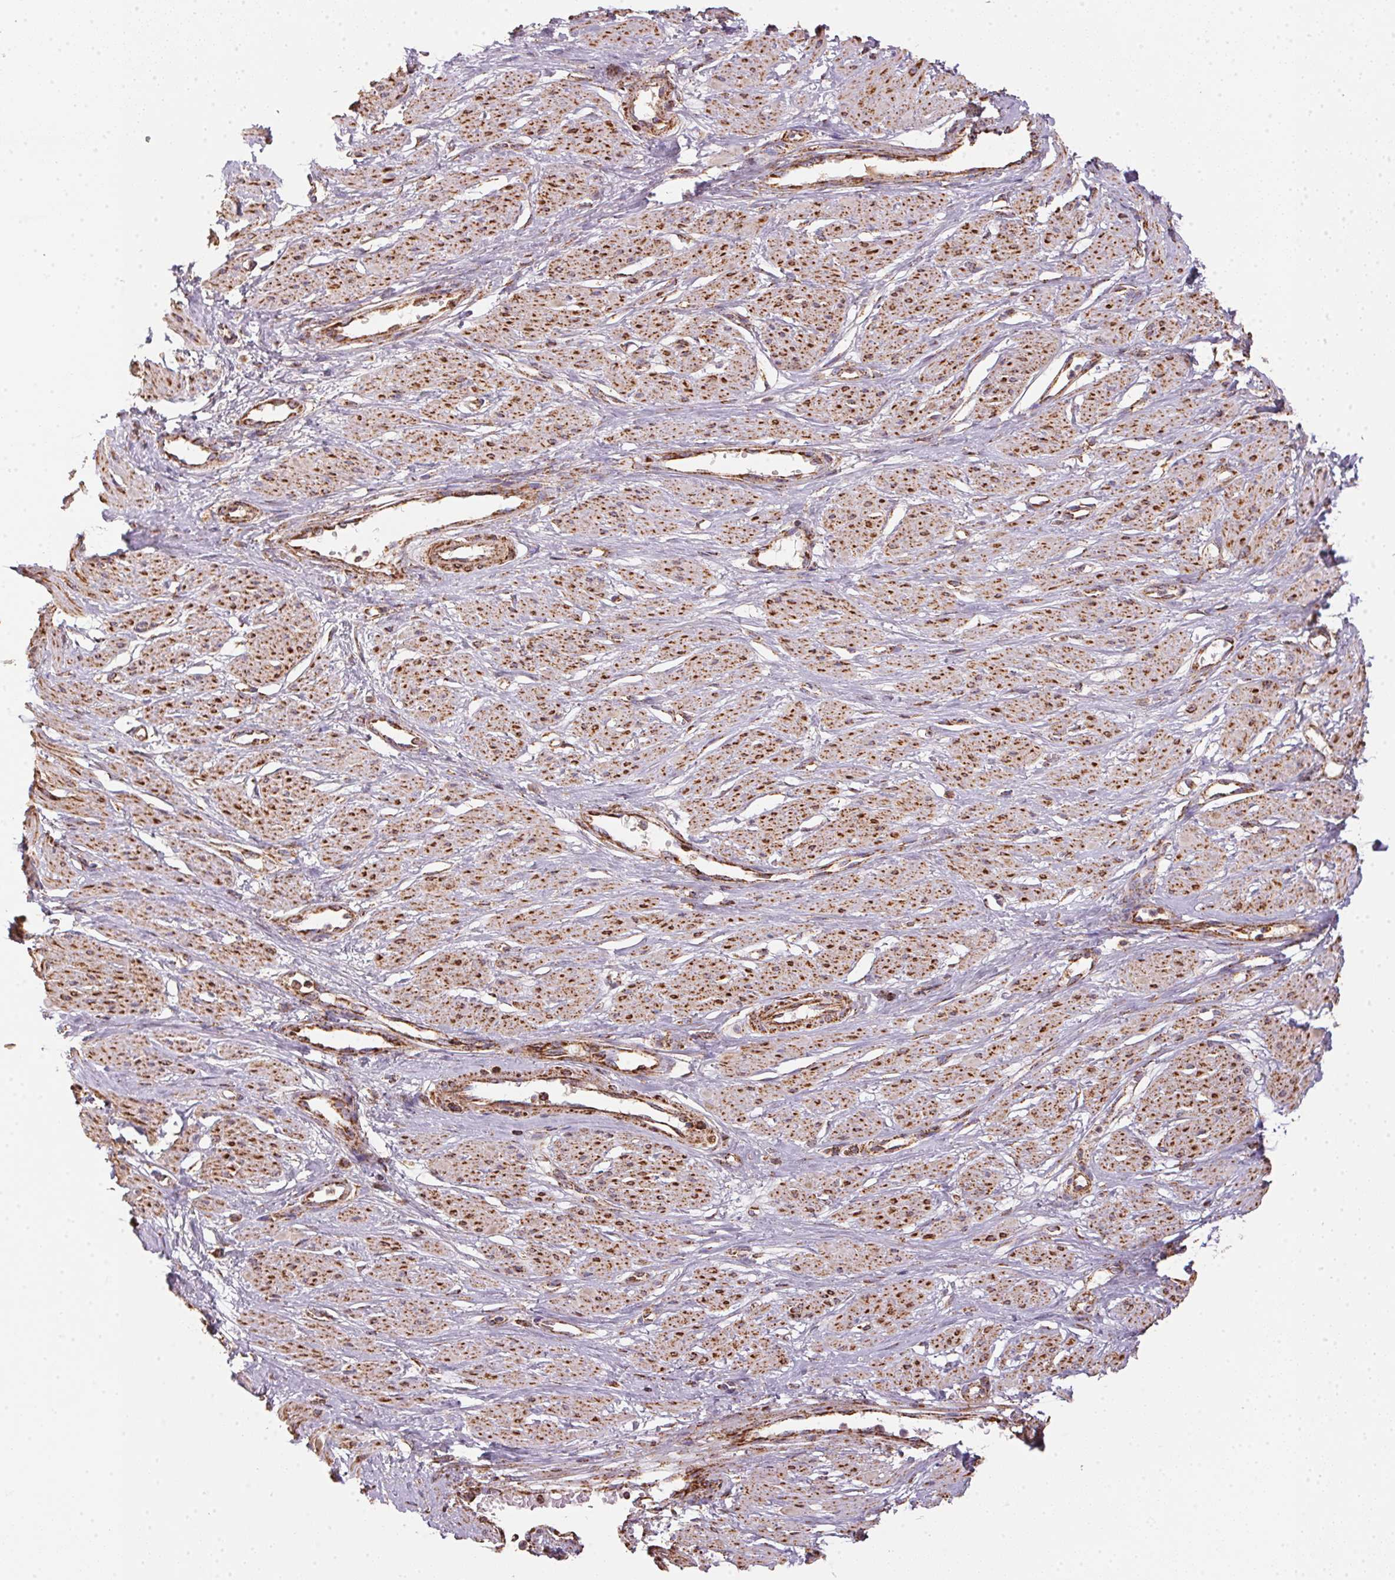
{"staining": {"intensity": "moderate", "quantity": ">75%", "location": "cytoplasmic/membranous"}, "tissue": "smooth muscle", "cell_type": "Smooth muscle cells", "image_type": "normal", "snomed": [{"axis": "morphology", "description": "Normal tissue, NOS"}, {"axis": "topography", "description": "Smooth muscle"}, {"axis": "topography", "description": "Uterus"}], "caption": "A micrograph of human smooth muscle stained for a protein displays moderate cytoplasmic/membranous brown staining in smooth muscle cells.", "gene": "NDUFS2", "patient": {"sex": "female", "age": 39}}